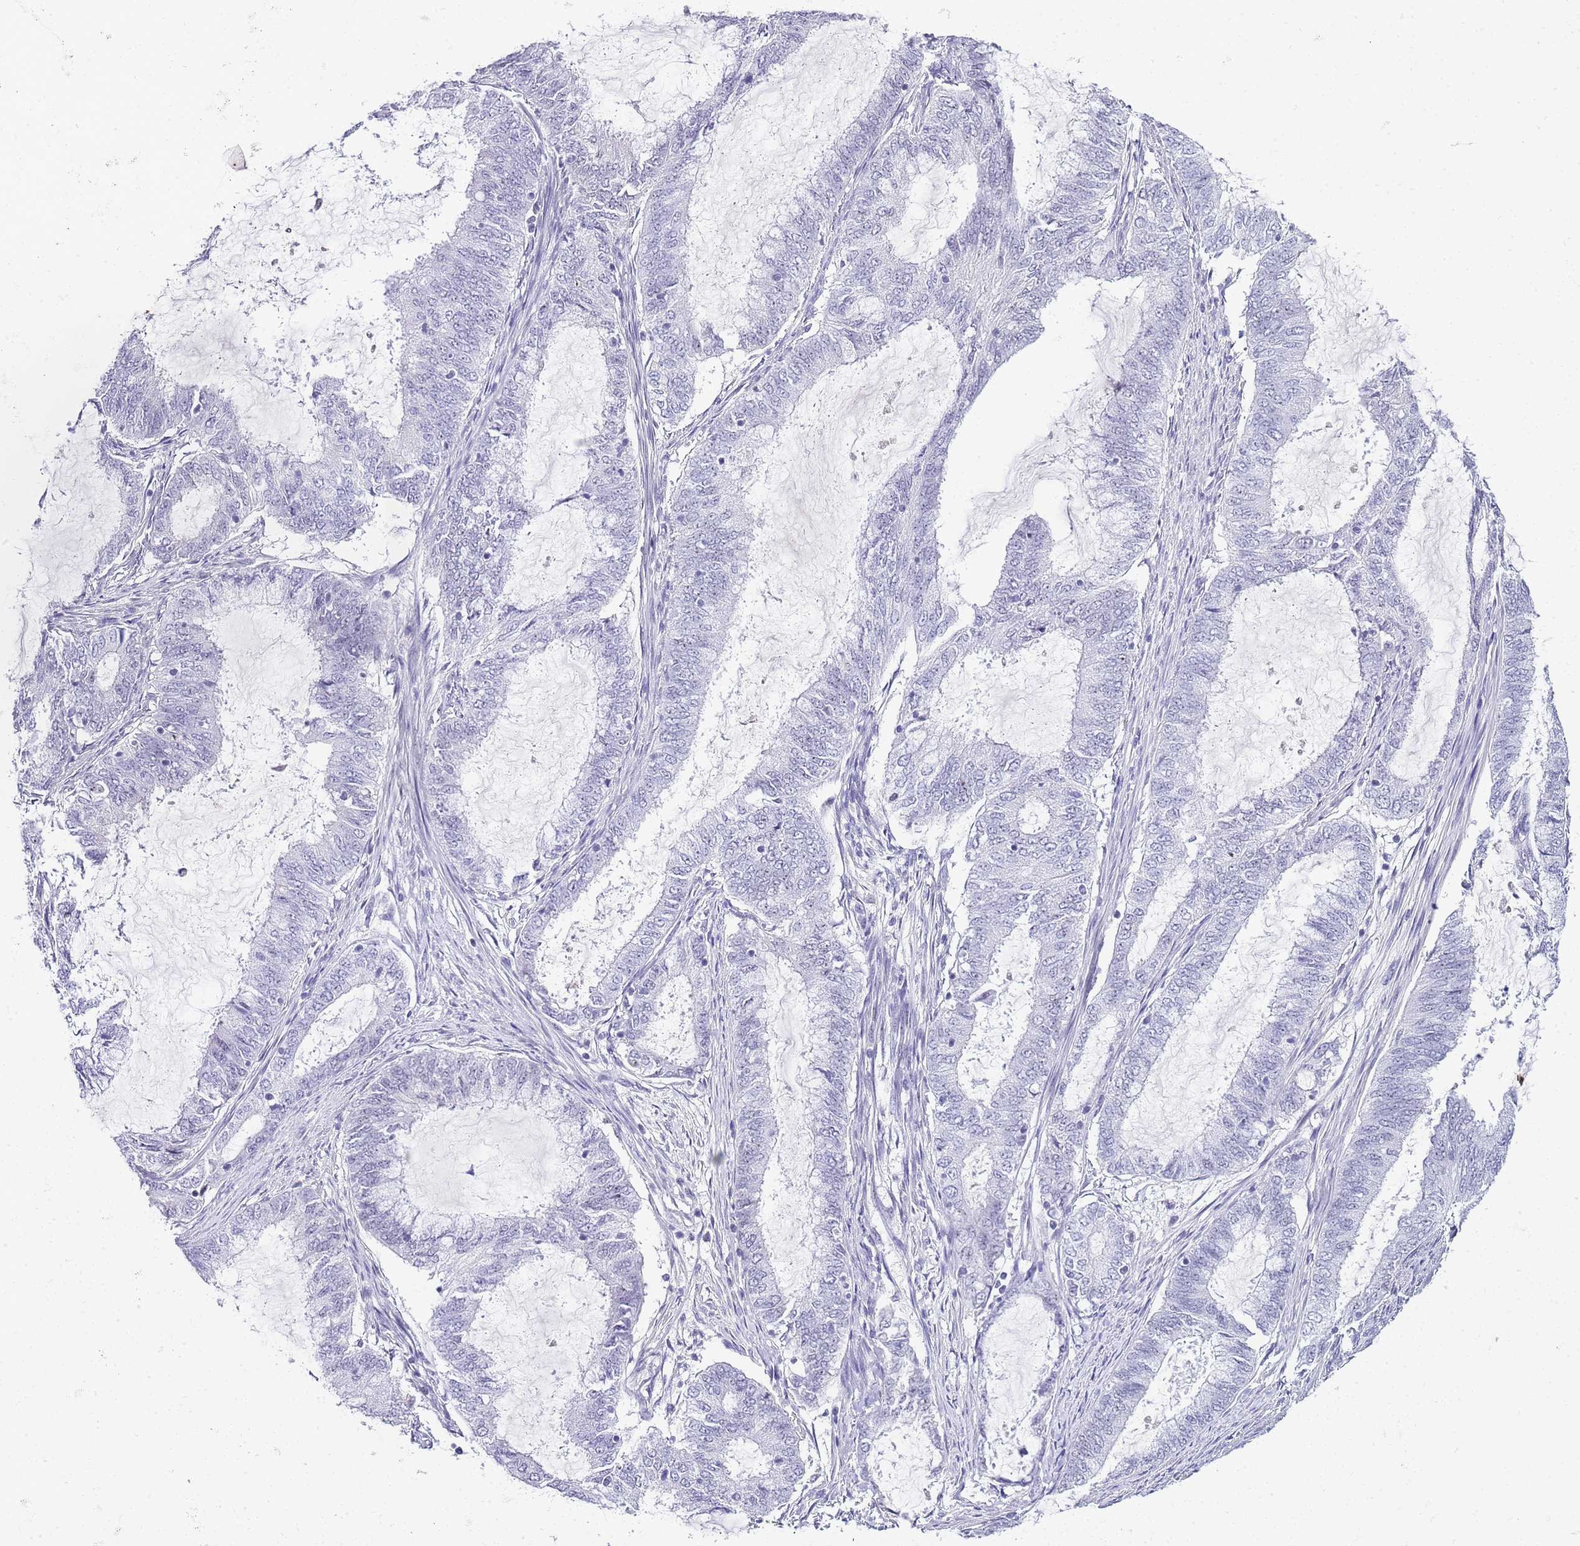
{"staining": {"intensity": "negative", "quantity": "none", "location": "none"}, "tissue": "endometrial cancer", "cell_type": "Tumor cells", "image_type": "cancer", "snomed": [{"axis": "morphology", "description": "Adenocarcinoma, NOS"}, {"axis": "topography", "description": "Endometrium"}], "caption": "High magnification brightfield microscopy of endometrial cancer (adenocarcinoma) stained with DAB (3,3'-diaminobenzidine) (brown) and counterstained with hematoxylin (blue): tumor cells show no significant positivity. (DAB (3,3'-diaminobenzidine) immunohistochemistry, high magnification).", "gene": "NOP56", "patient": {"sex": "female", "age": 51}}